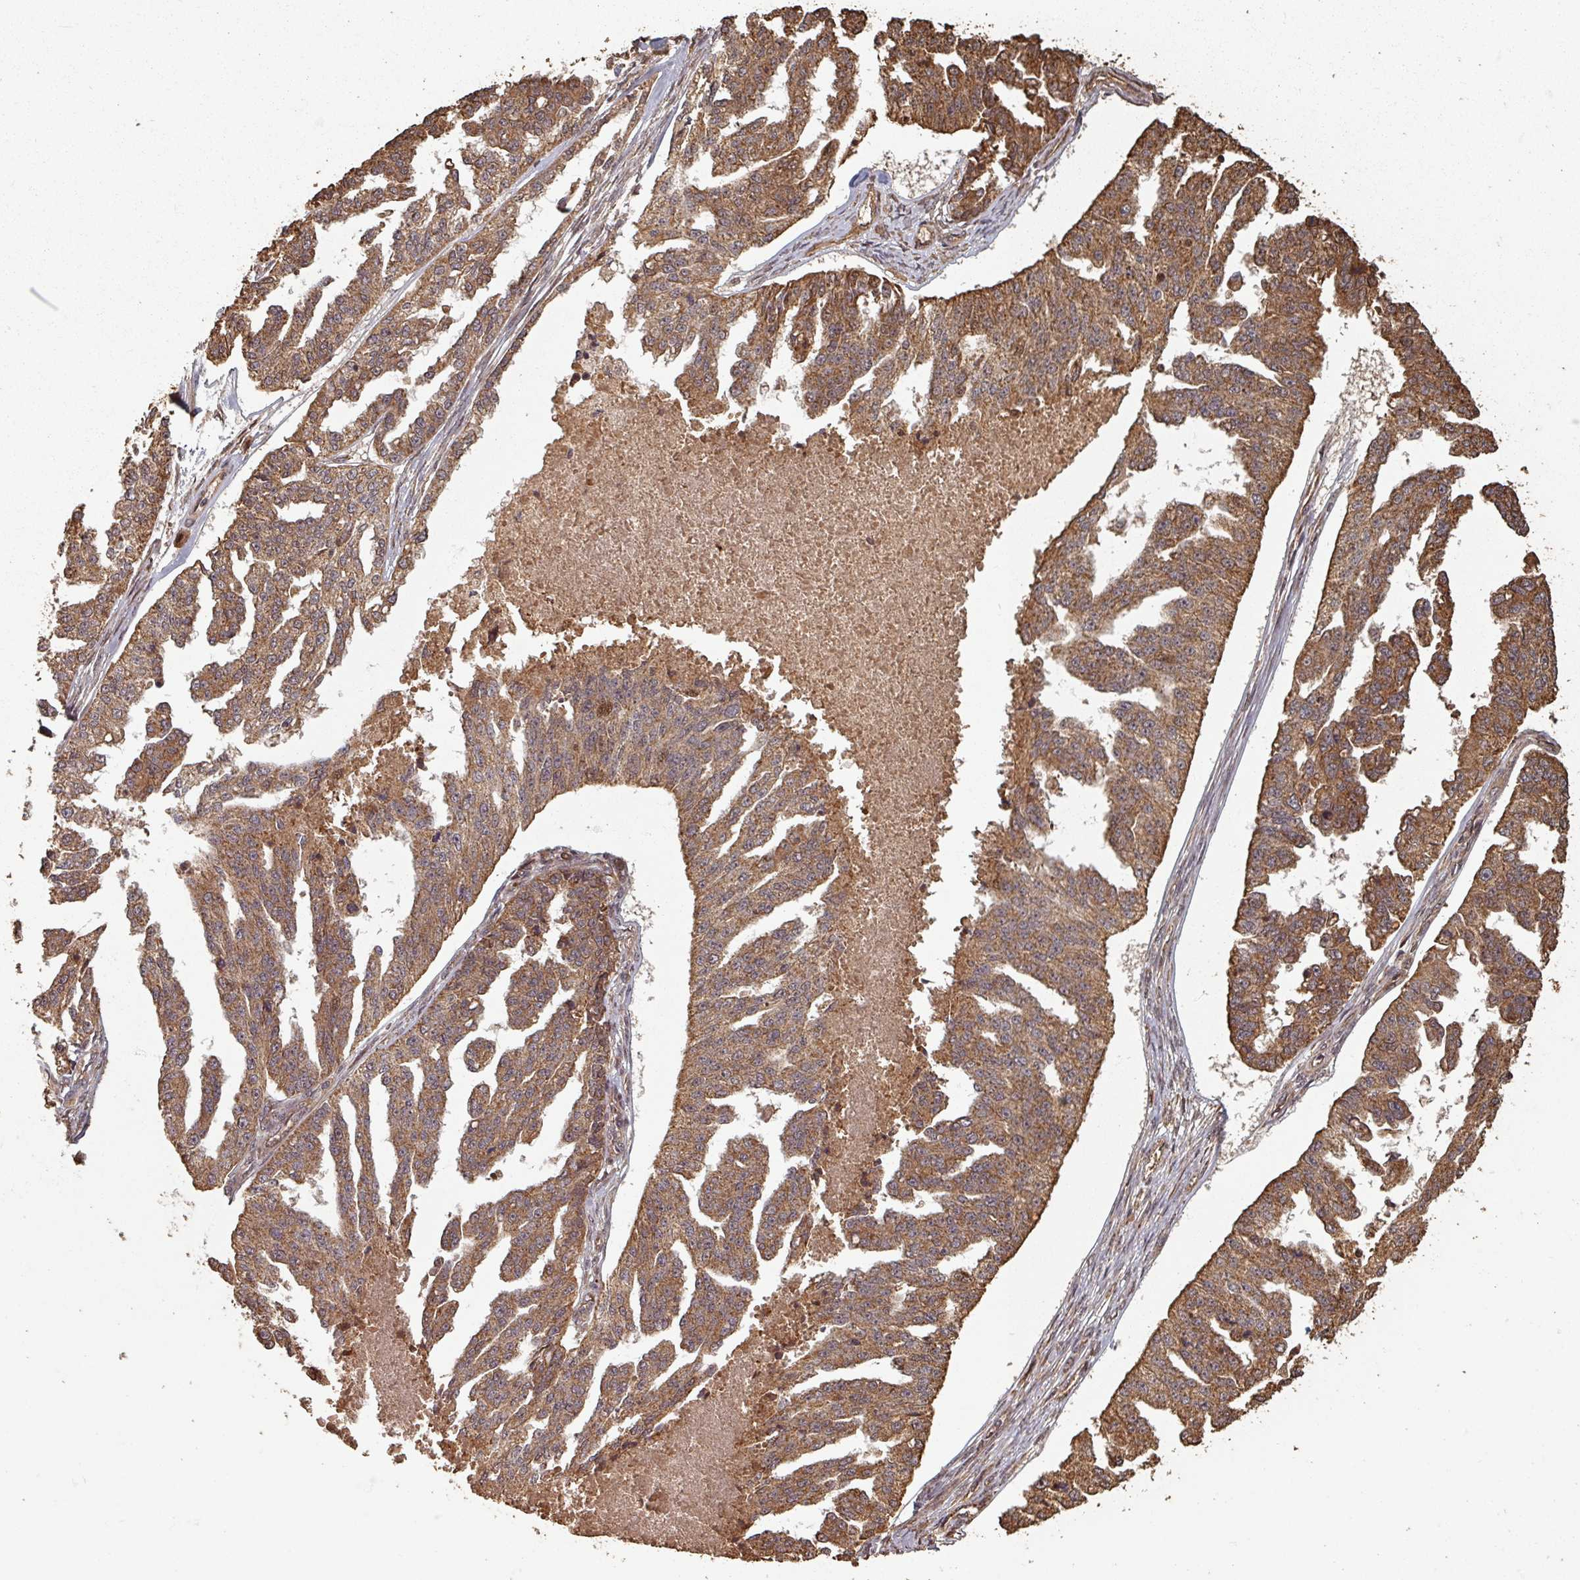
{"staining": {"intensity": "moderate", "quantity": ">75%", "location": "cytoplasmic/membranous"}, "tissue": "ovarian cancer", "cell_type": "Tumor cells", "image_type": "cancer", "snomed": [{"axis": "morphology", "description": "Cystadenocarcinoma, serous, NOS"}, {"axis": "topography", "description": "Ovary"}], "caption": "Moderate cytoplasmic/membranous protein staining is appreciated in about >75% of tumor cells in ovarian cancer (serous cystadenocarcinoma).", "gene": "EID1", "patient": {"sex": "female", "age": 58}}